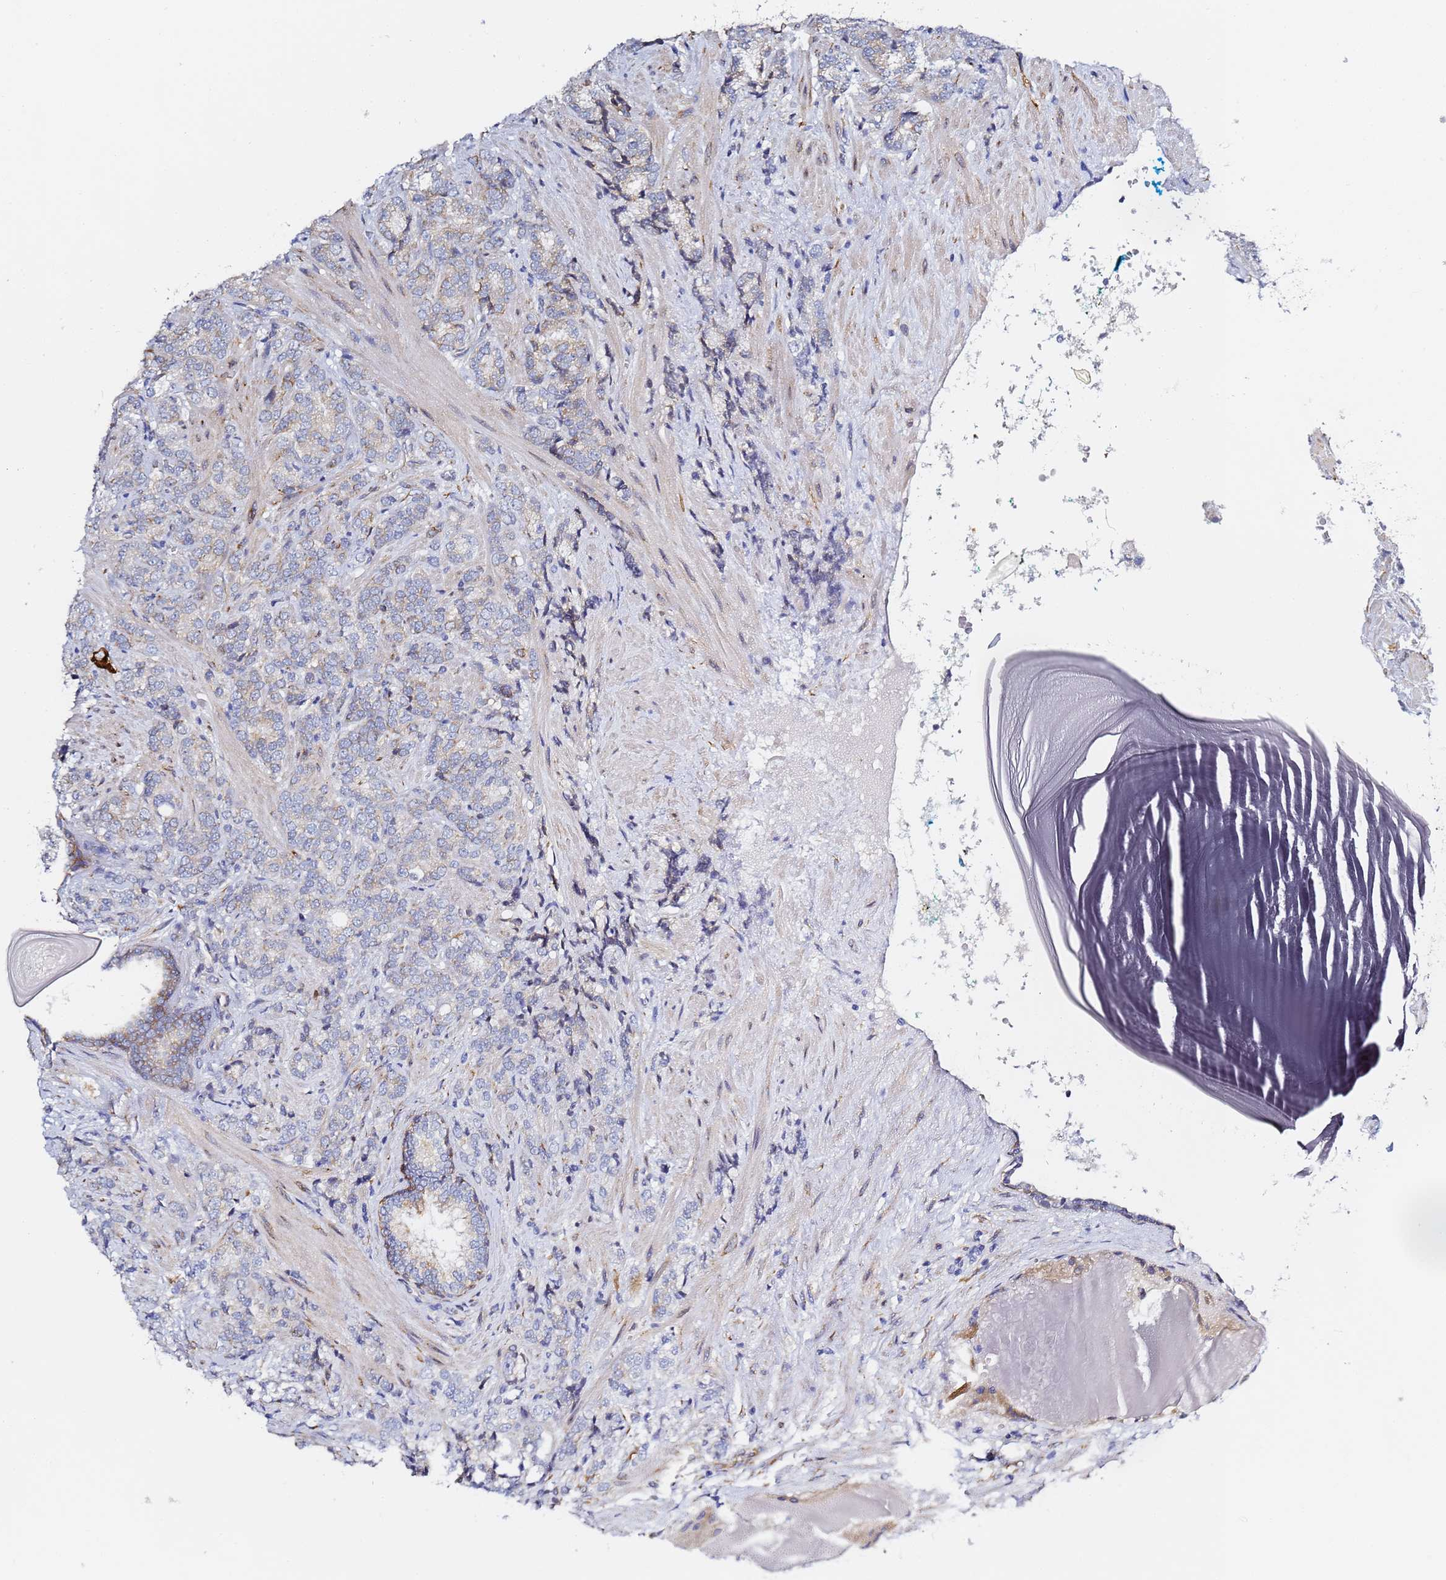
{"staining": {"intensity": "weak", "quantity": "<25%", "location": "cytoplasmic/membranous"}, "tissue": "prostate cancer", "cell_type": "Tumor cells", "image_type": "cancer", "snomed": [{"axis": "morphology", "description": "Adenocarcinoma, High grade"}, {"axis": "topography", "description": "Prostate"}], "caption": "This micrograph is of prostate adenocarcinoma (high-grade) stained with IHC to label a protein in brown with the nuclei are counter-stained blue. There is no positivity in tumor cells.", "gene": "GDAP2", "patient": {"sex": "male", "age": 64}}